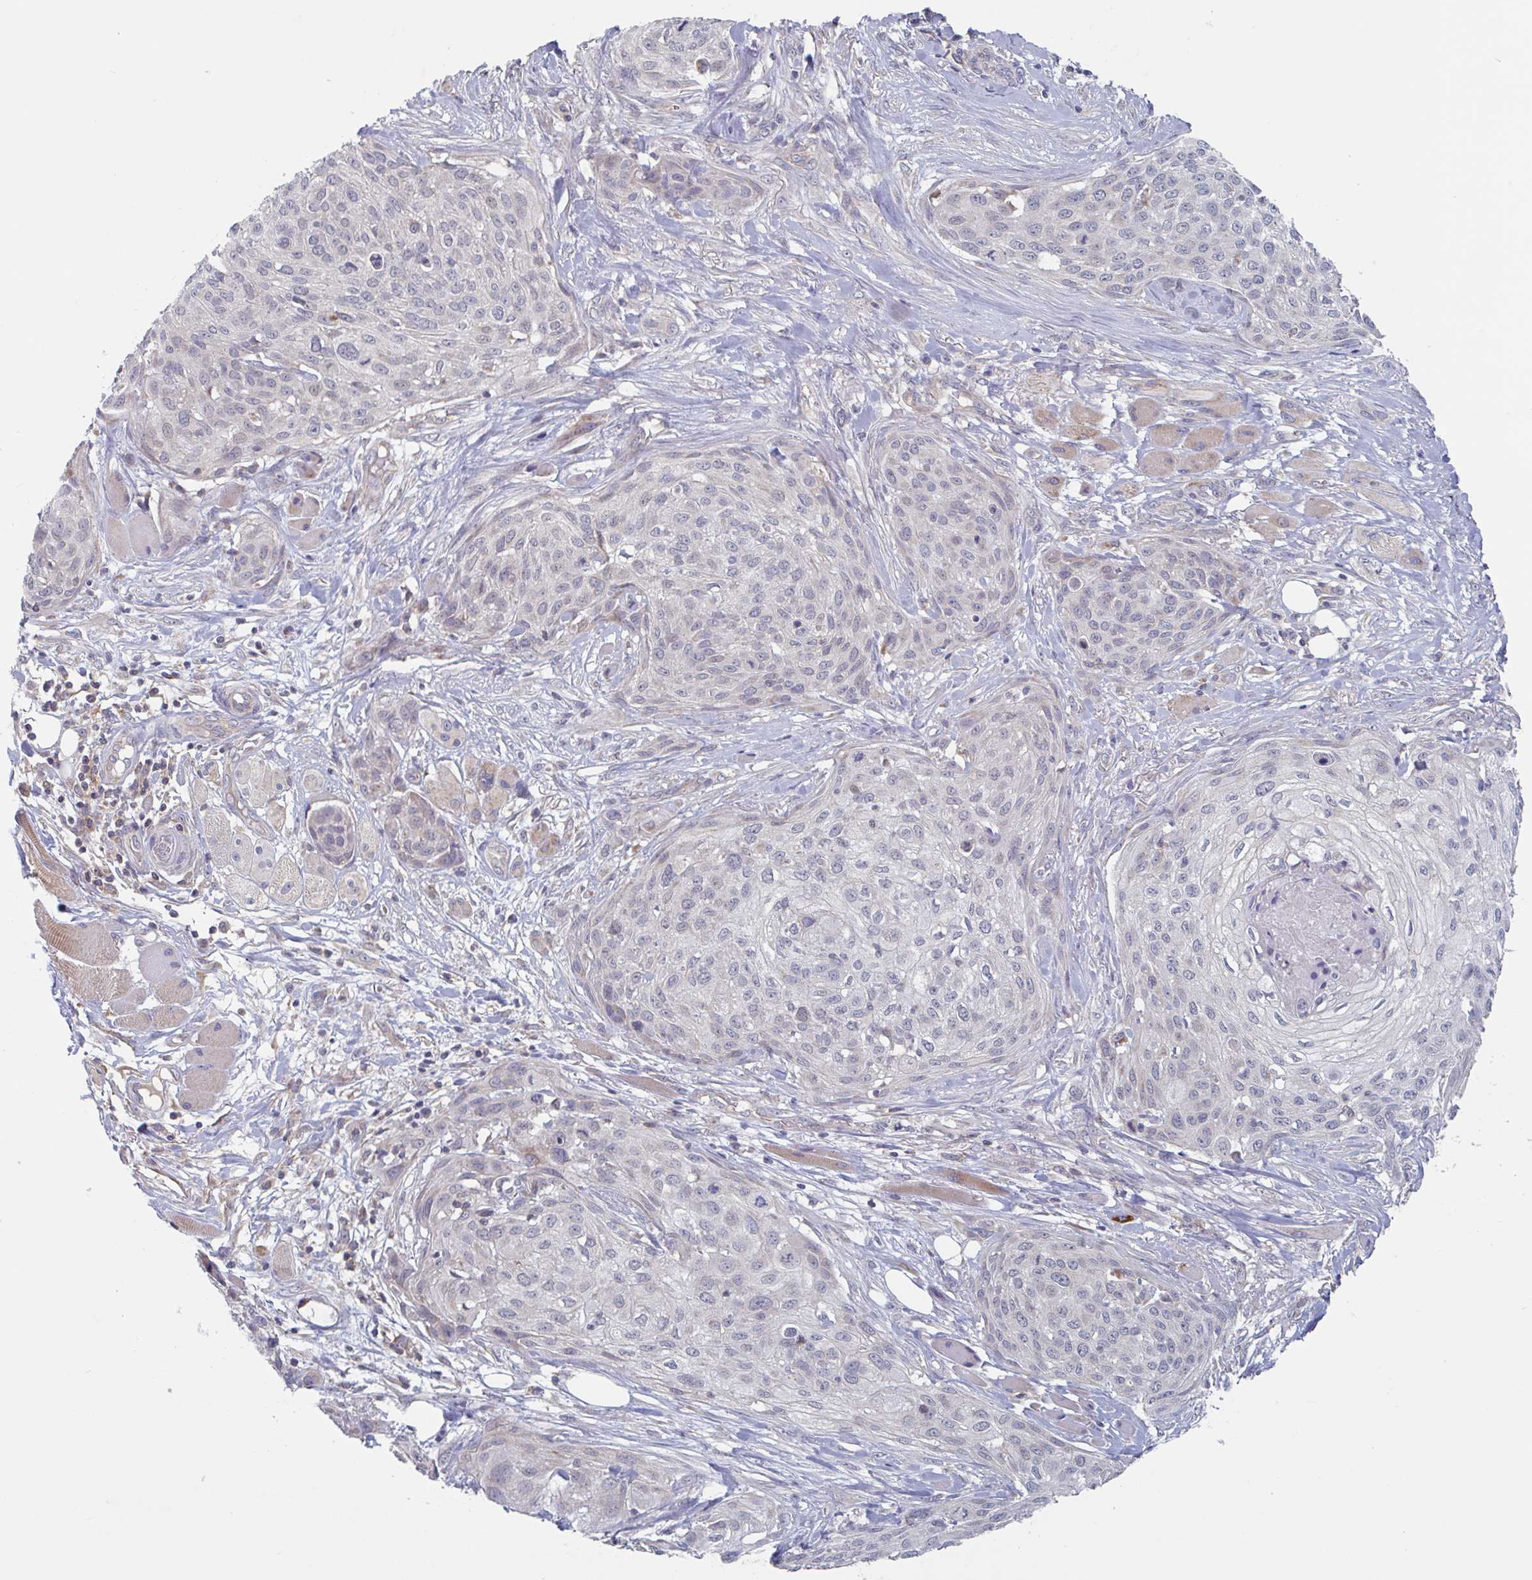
{"staining": {"intensity": "negative", "quantity": "none", "location": "none"}, "tissue": "skin cancer", "cell_type": "Tumor cells", "image_type": "cancer", "snomed": [{"axis": "morphology", "description": "Squamous cell carcinoma, NOS"}, {"axis": "topography", "description": "Skin"}], "caption": "This micrograph is of skin cancer (squamous cell carcinoma) stained with immunohistochemistry to label a protein in brown with the nuclei are counter-stained blue. There is no expression in tumor cells.", "gene": "SURF1", "patient": {"sex": "female", "age": 87}}